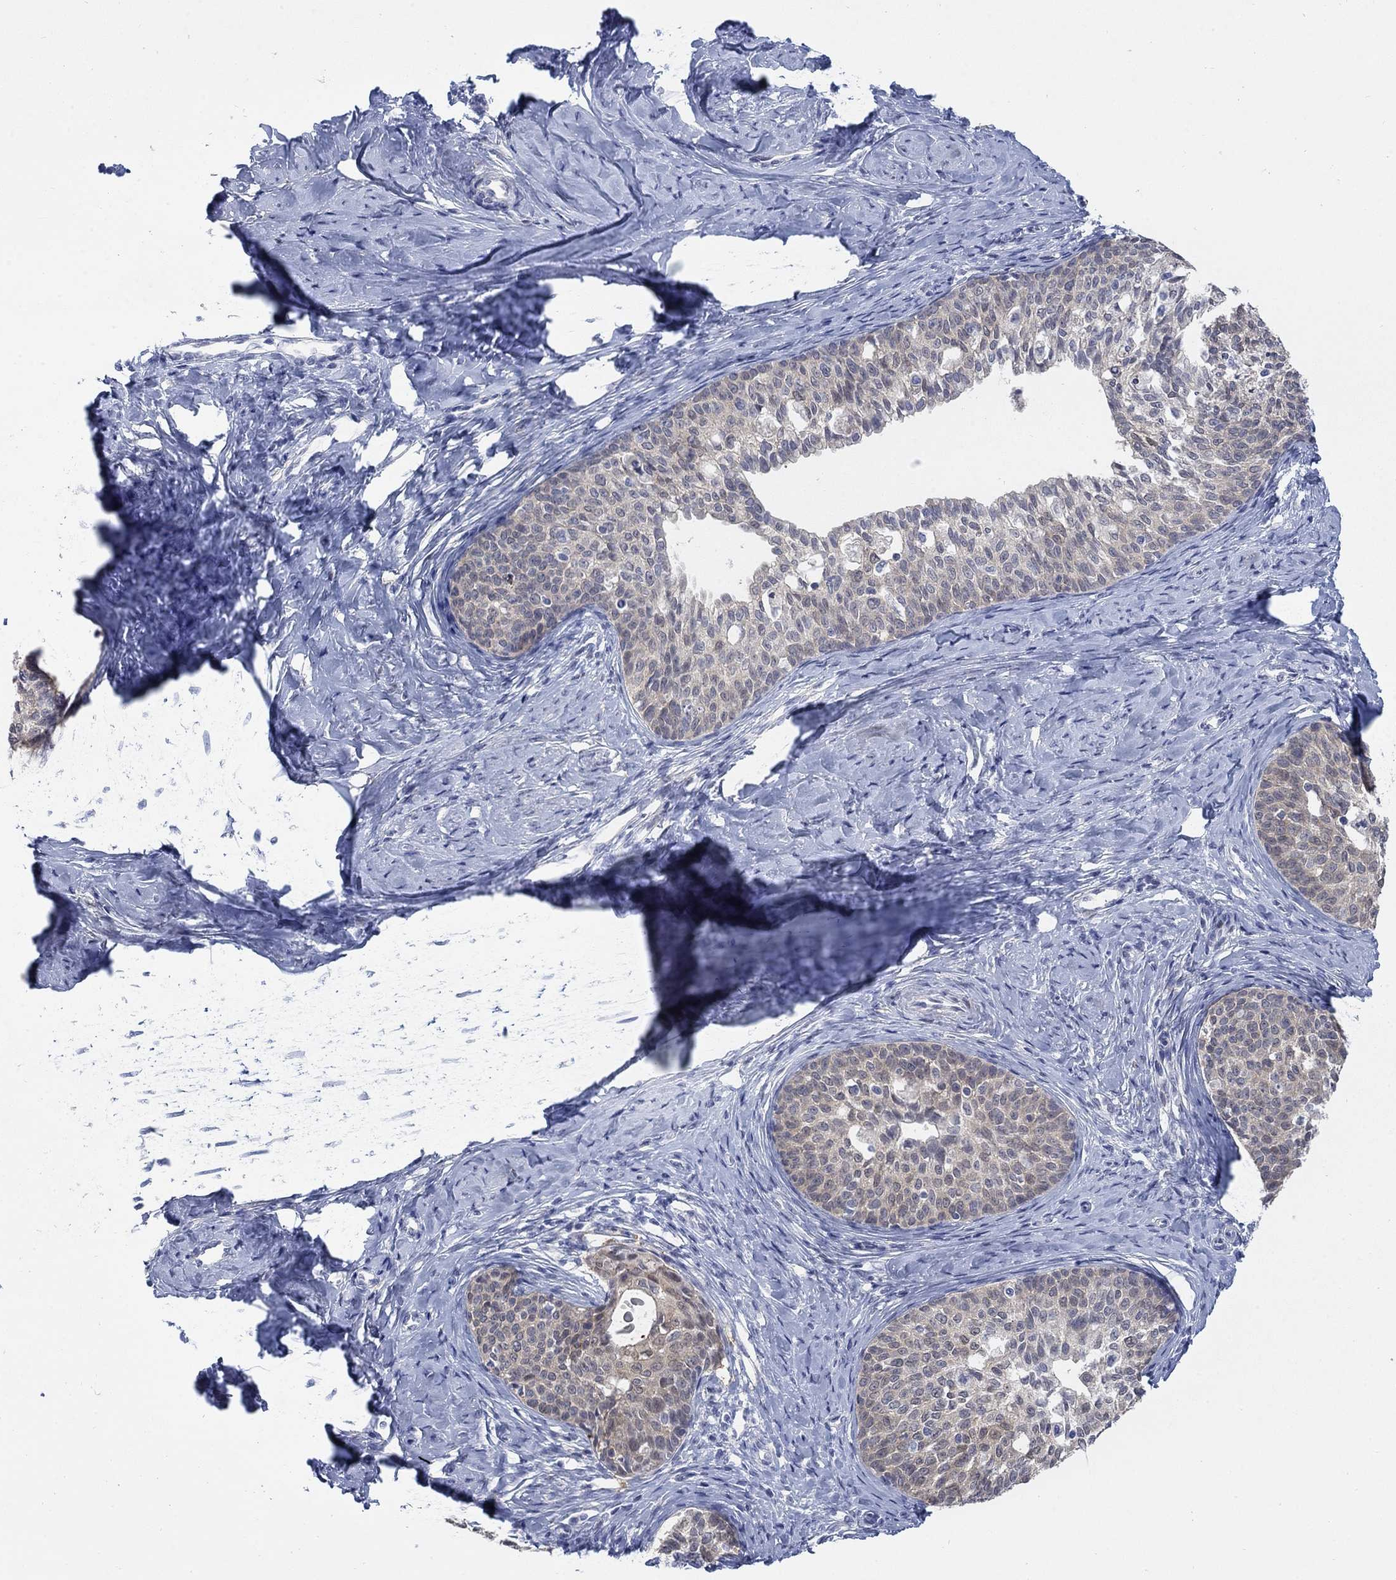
{"staining": {"intensity": "weak", "quantity": "25%-75%", "location": "cytoplasmic/membranous"}, "tissue": "cervical cancer", "cell_type": "Tumor cells", "image_type": "cancer", "snomed": [{"axis": "morphology", "description": "Squamous cell carcinoma, NOS"}, {"axis": "topography", "description": "Cervix"}], "caption": "A micrograph of squamous cell carcinoma (cervical) stained for a protein displays weak cytoplasmic/membranous brown staining in tumor cells. (DAB IHC with brightfield microscopy, high magnification).", "gene": "MYO3A", "patient": {"sex": "female", "age": 51}}